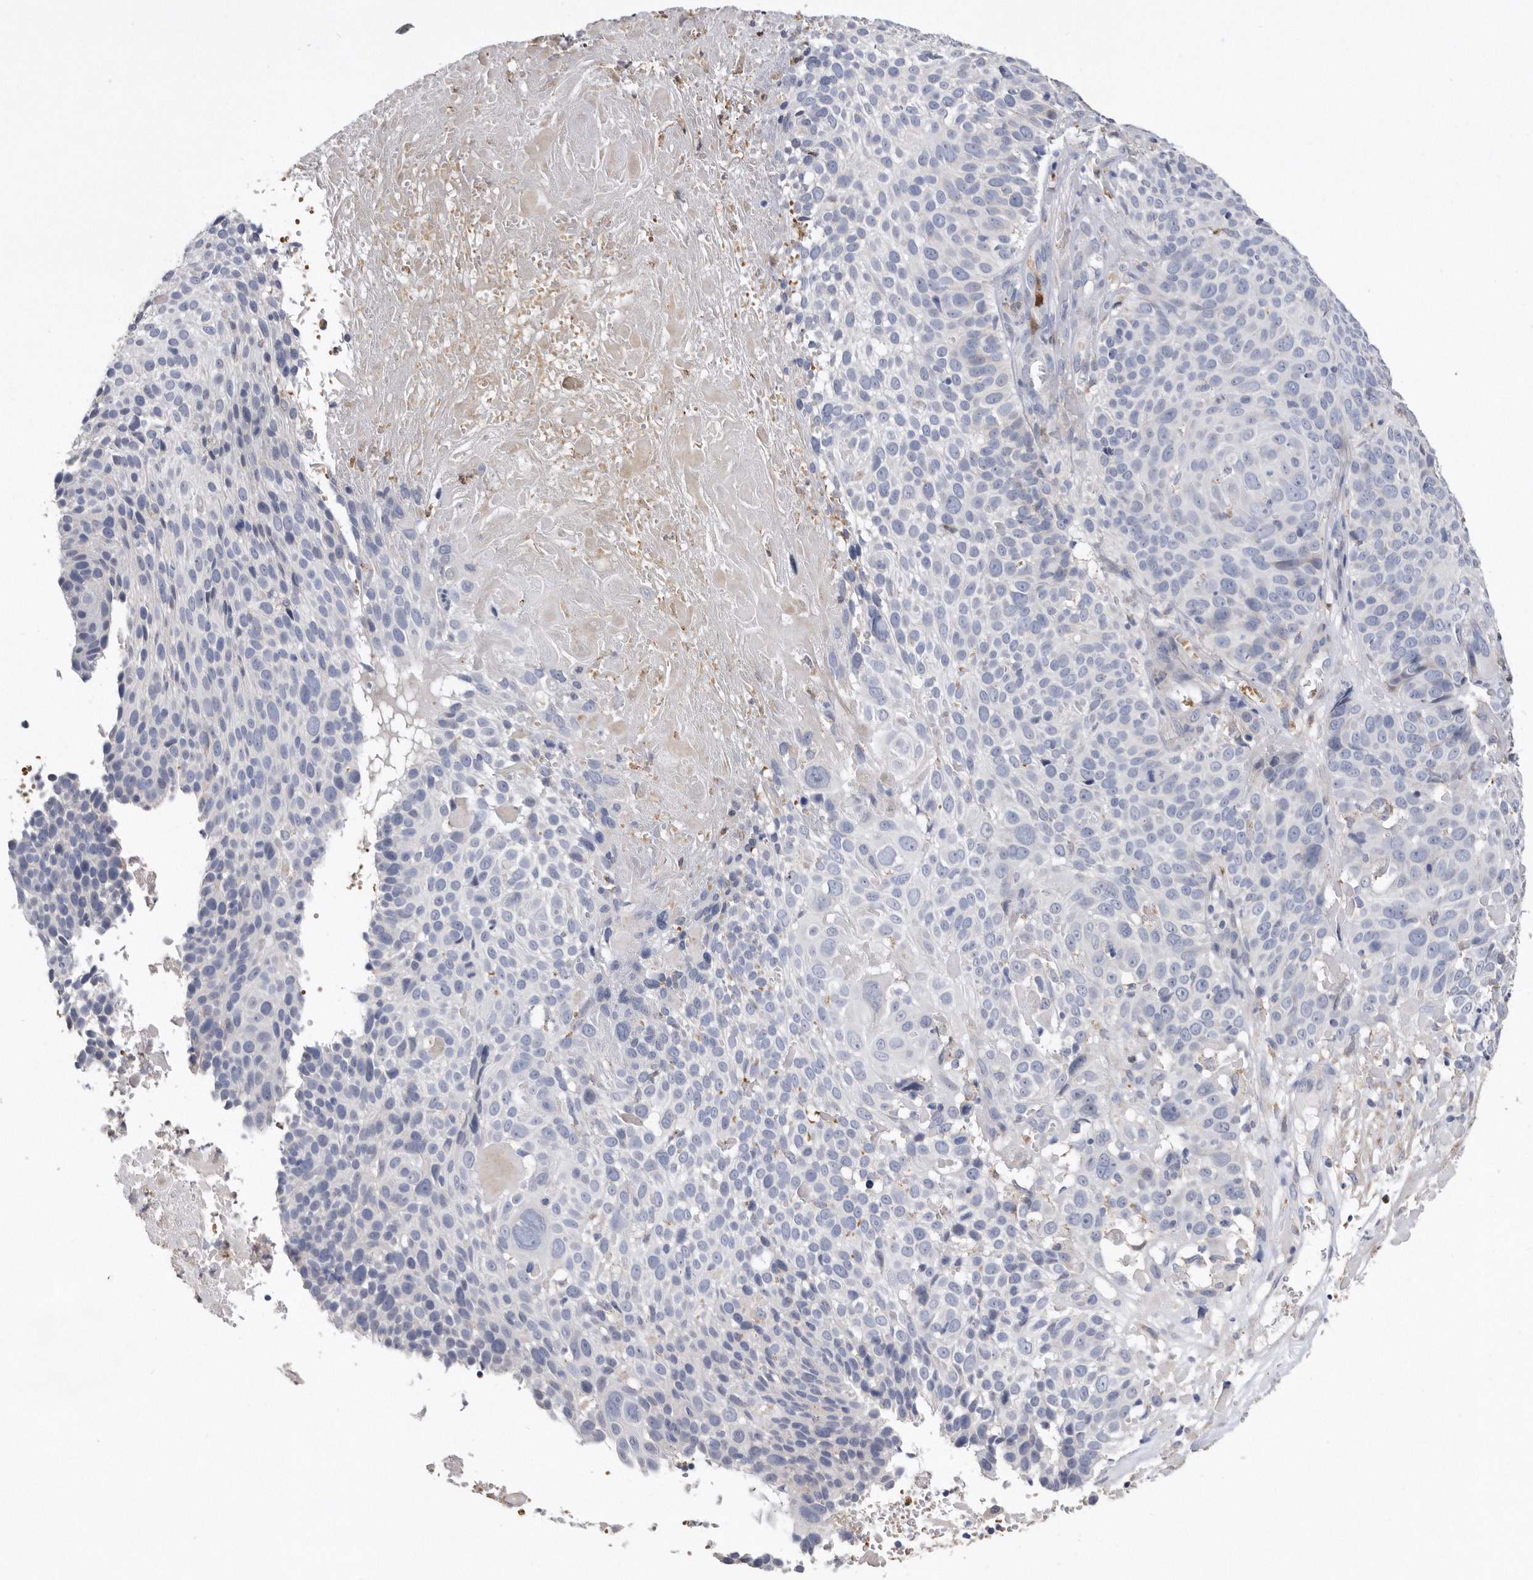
{"staining": {"intensity": "negative", "quantity": "none", "location": "none"}, "tissue": "cervical cancer", "cell_type": "Tumor cells", "image_type": "cancer", "snomed": [{"axis": "morphology", "description": "Squamous cell carcinoma, NOS"}, {"axis": "topography", "description": "Cervix"}], "caption": "IHC image of human cervical cancer (squamous cell carcinoma) stained for a protein (brown), which demonstrates no staining in tumor cells.", "gene": "CRISPLD2", "patient": {"sex": "female", "age": 74}}